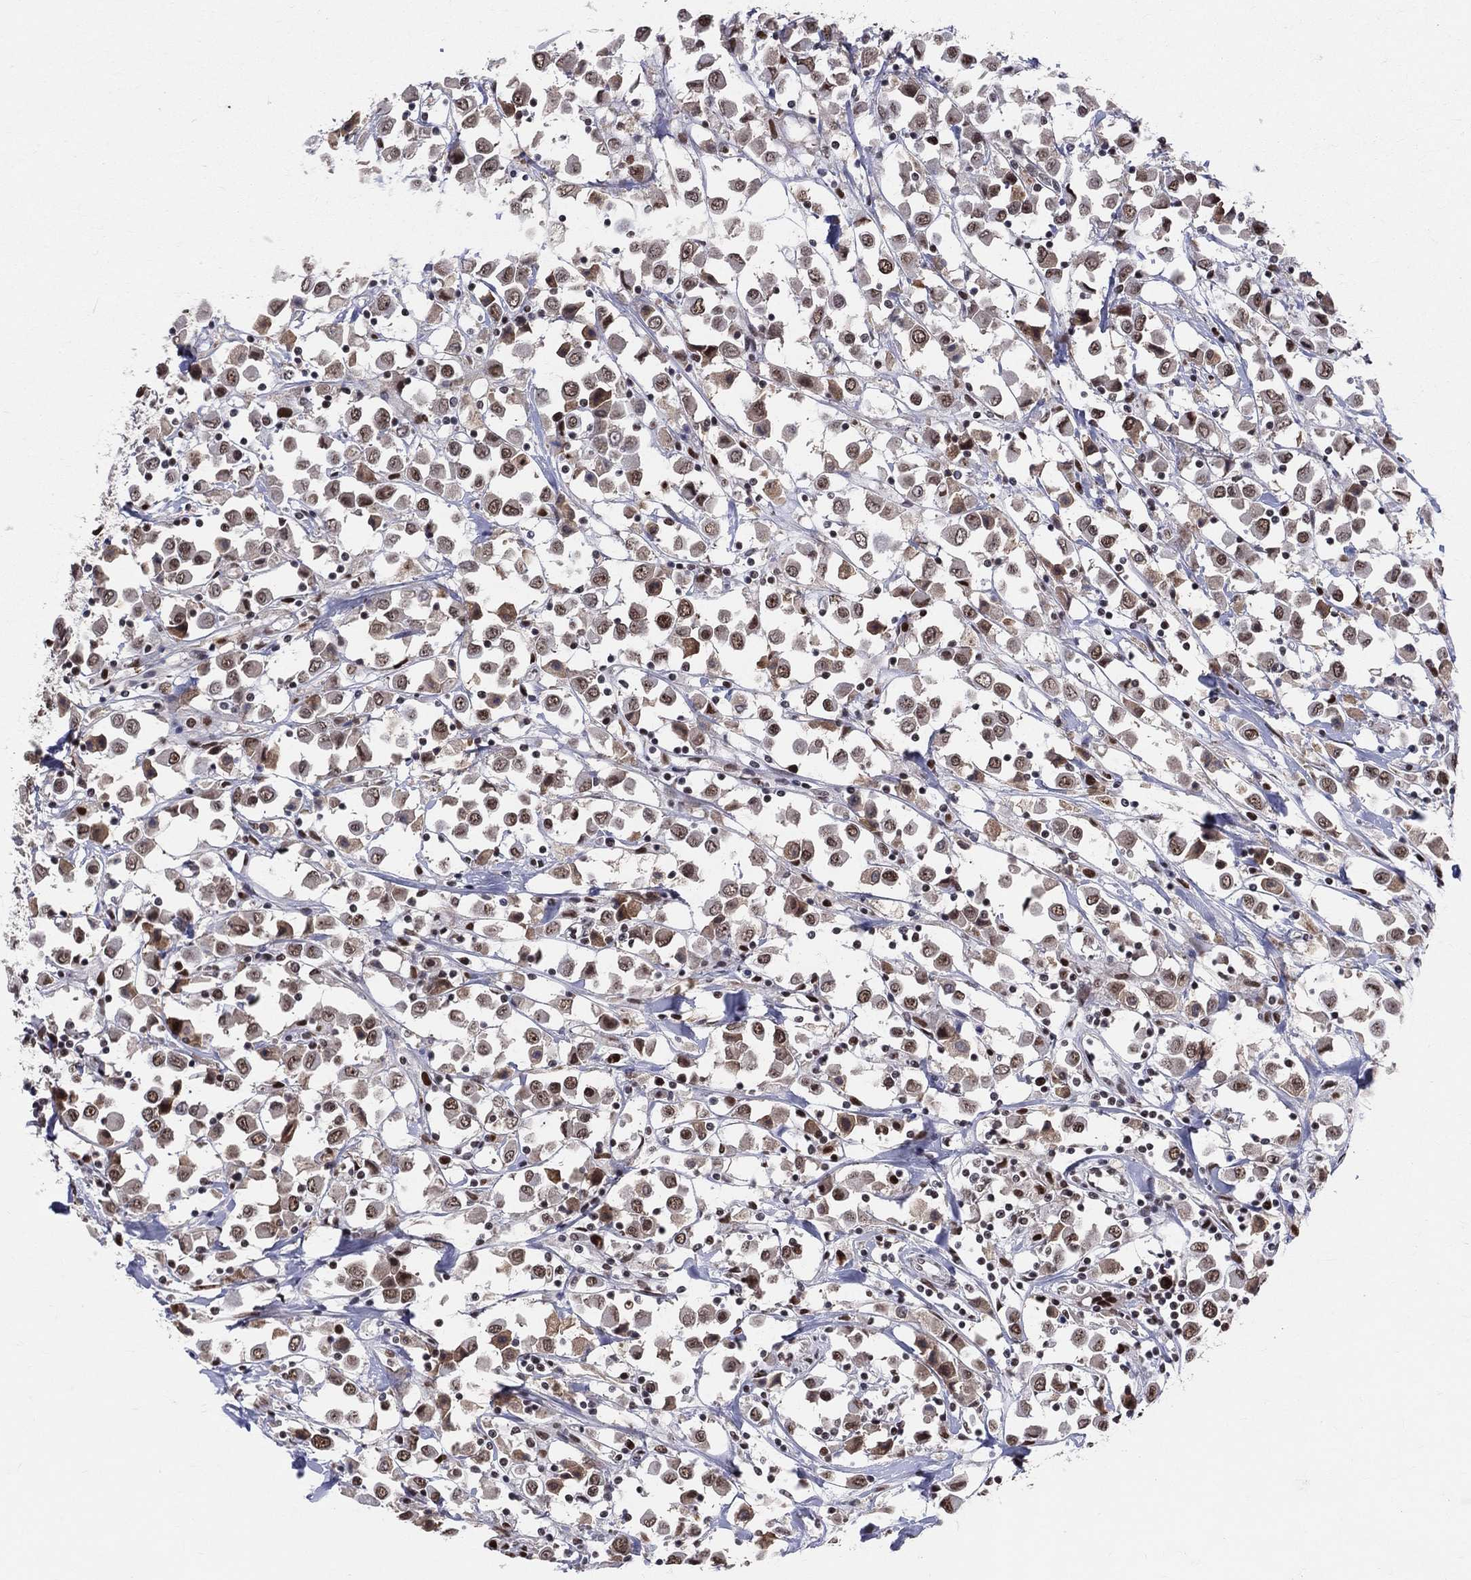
{"staining": {"intensity": "moderate", "quantity": "25%-75%", "location": "cytoplasmic/membranous,nuclear"}, "tissue": "breast cancer", "cell_type": "Tumor cells", "image_type": "cancer", "snomed": [{"axis": "morphology", "description": "Duct carcinoma"}, {"axis": "topography", "description": "Breast"}], "caption": "Brown immunohistochemical staining in breast cancer (invasive ductal carcinoma) demonstrates moderate cytoplasmic/membranous and nuclear staining in about 25%-75% of tumor cells. (brown staining indicates protein expression, while blue staining denotes nuclei).", "gene": "CDK7", "patient": {"sex": "female", "age": 61}}